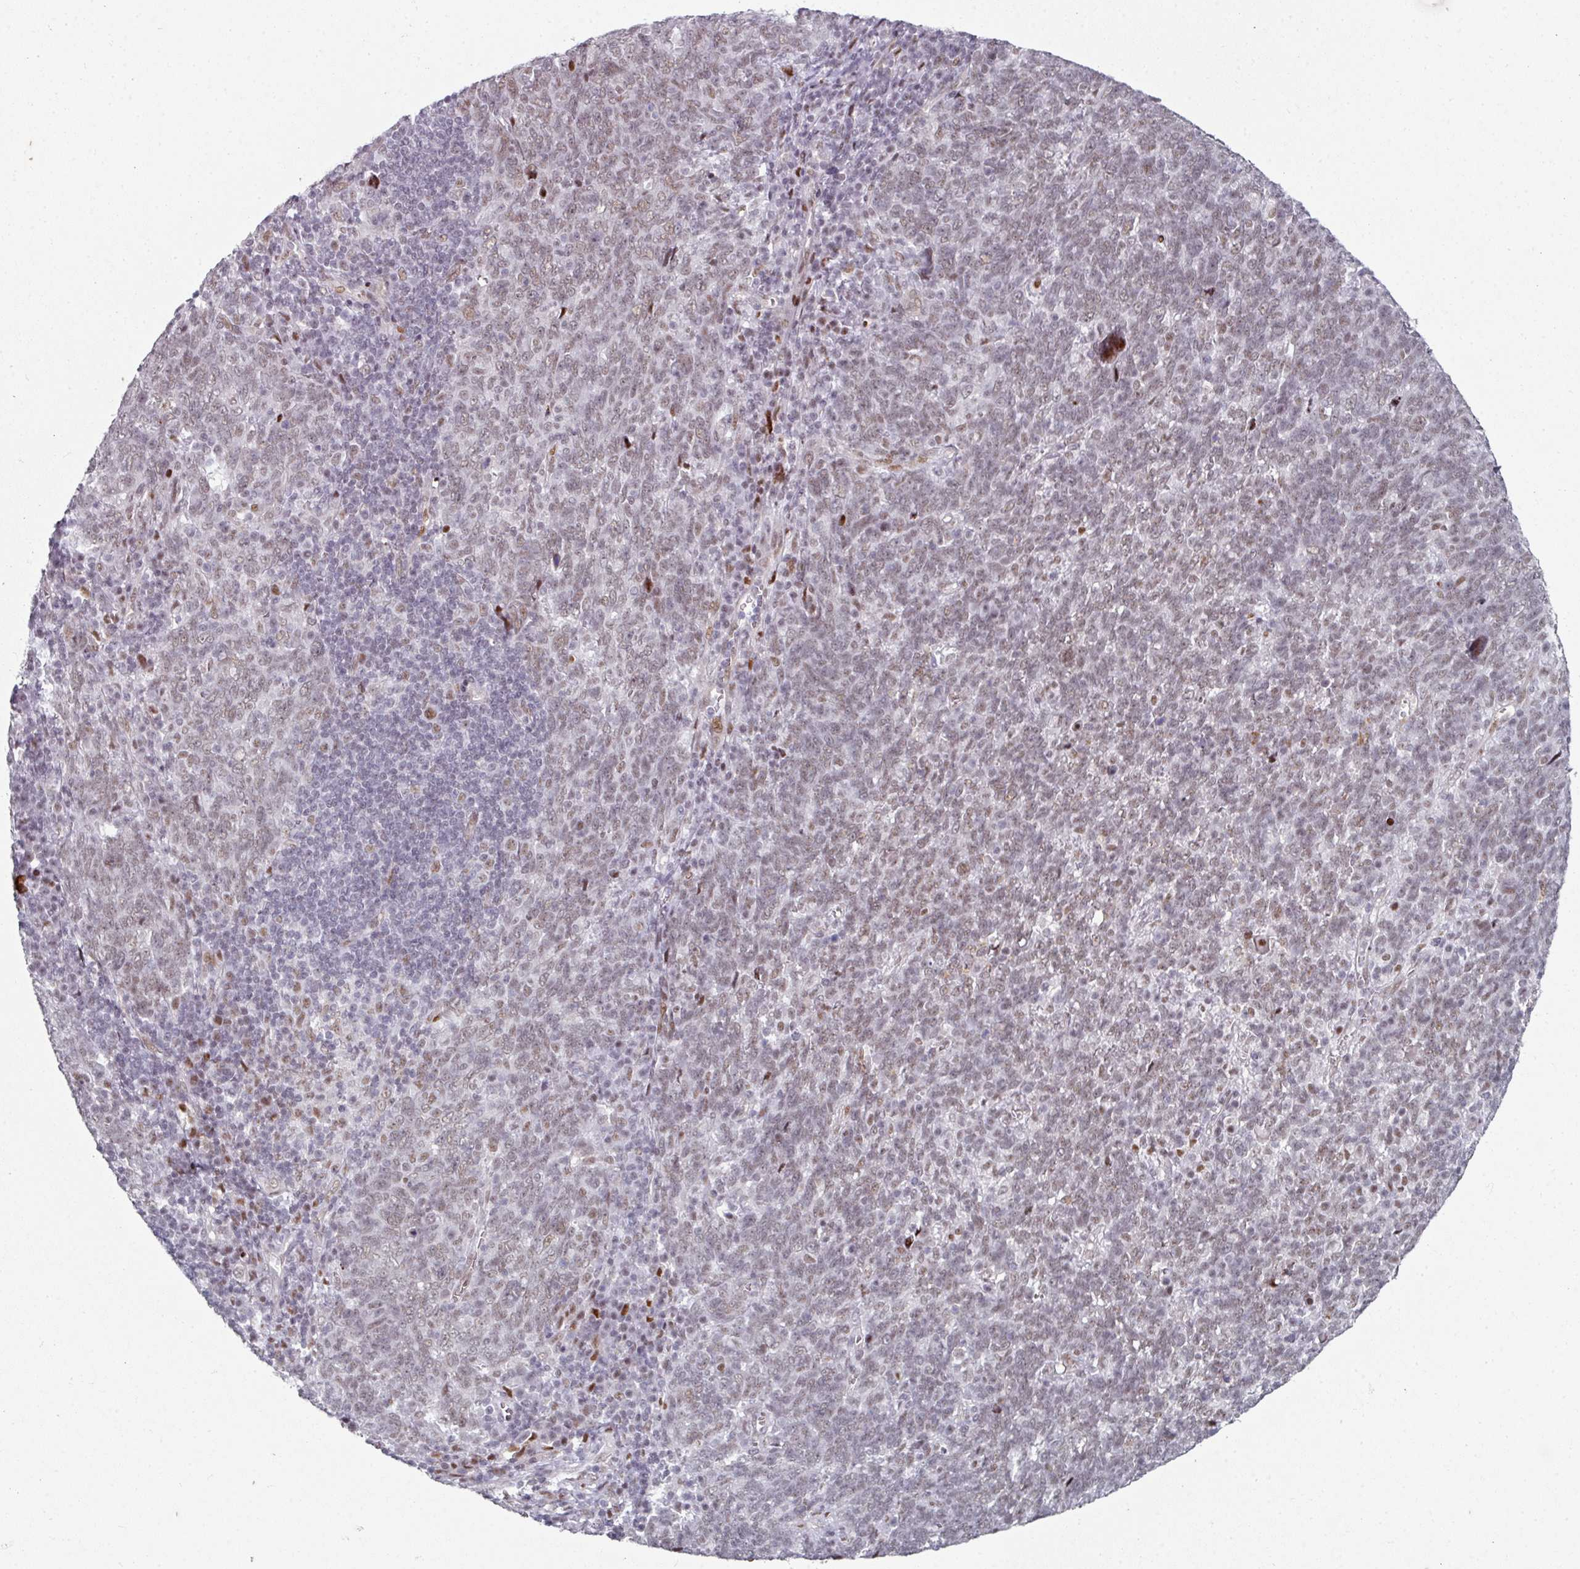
{"staining": {"intensity": "weak", "quantity": ">75%", "location": "nuclear"}, "tissue": "lung cancer", "cell_type": "Tumor cells", "image_type": "cancer", "snomed": [{"axis": "morphology", "description": "Squamous cell carcinoma, NOS"}, {"axis": "topography", "description": "Lung"}], "caption": "Human lung squamous cell carcinoma stained for a protein (brown) demonstrates weak nuclear positive staining in about >75% of tumor cells.", "gene": "SF3B5", "patient": {"sex": "female", "age": 72}}